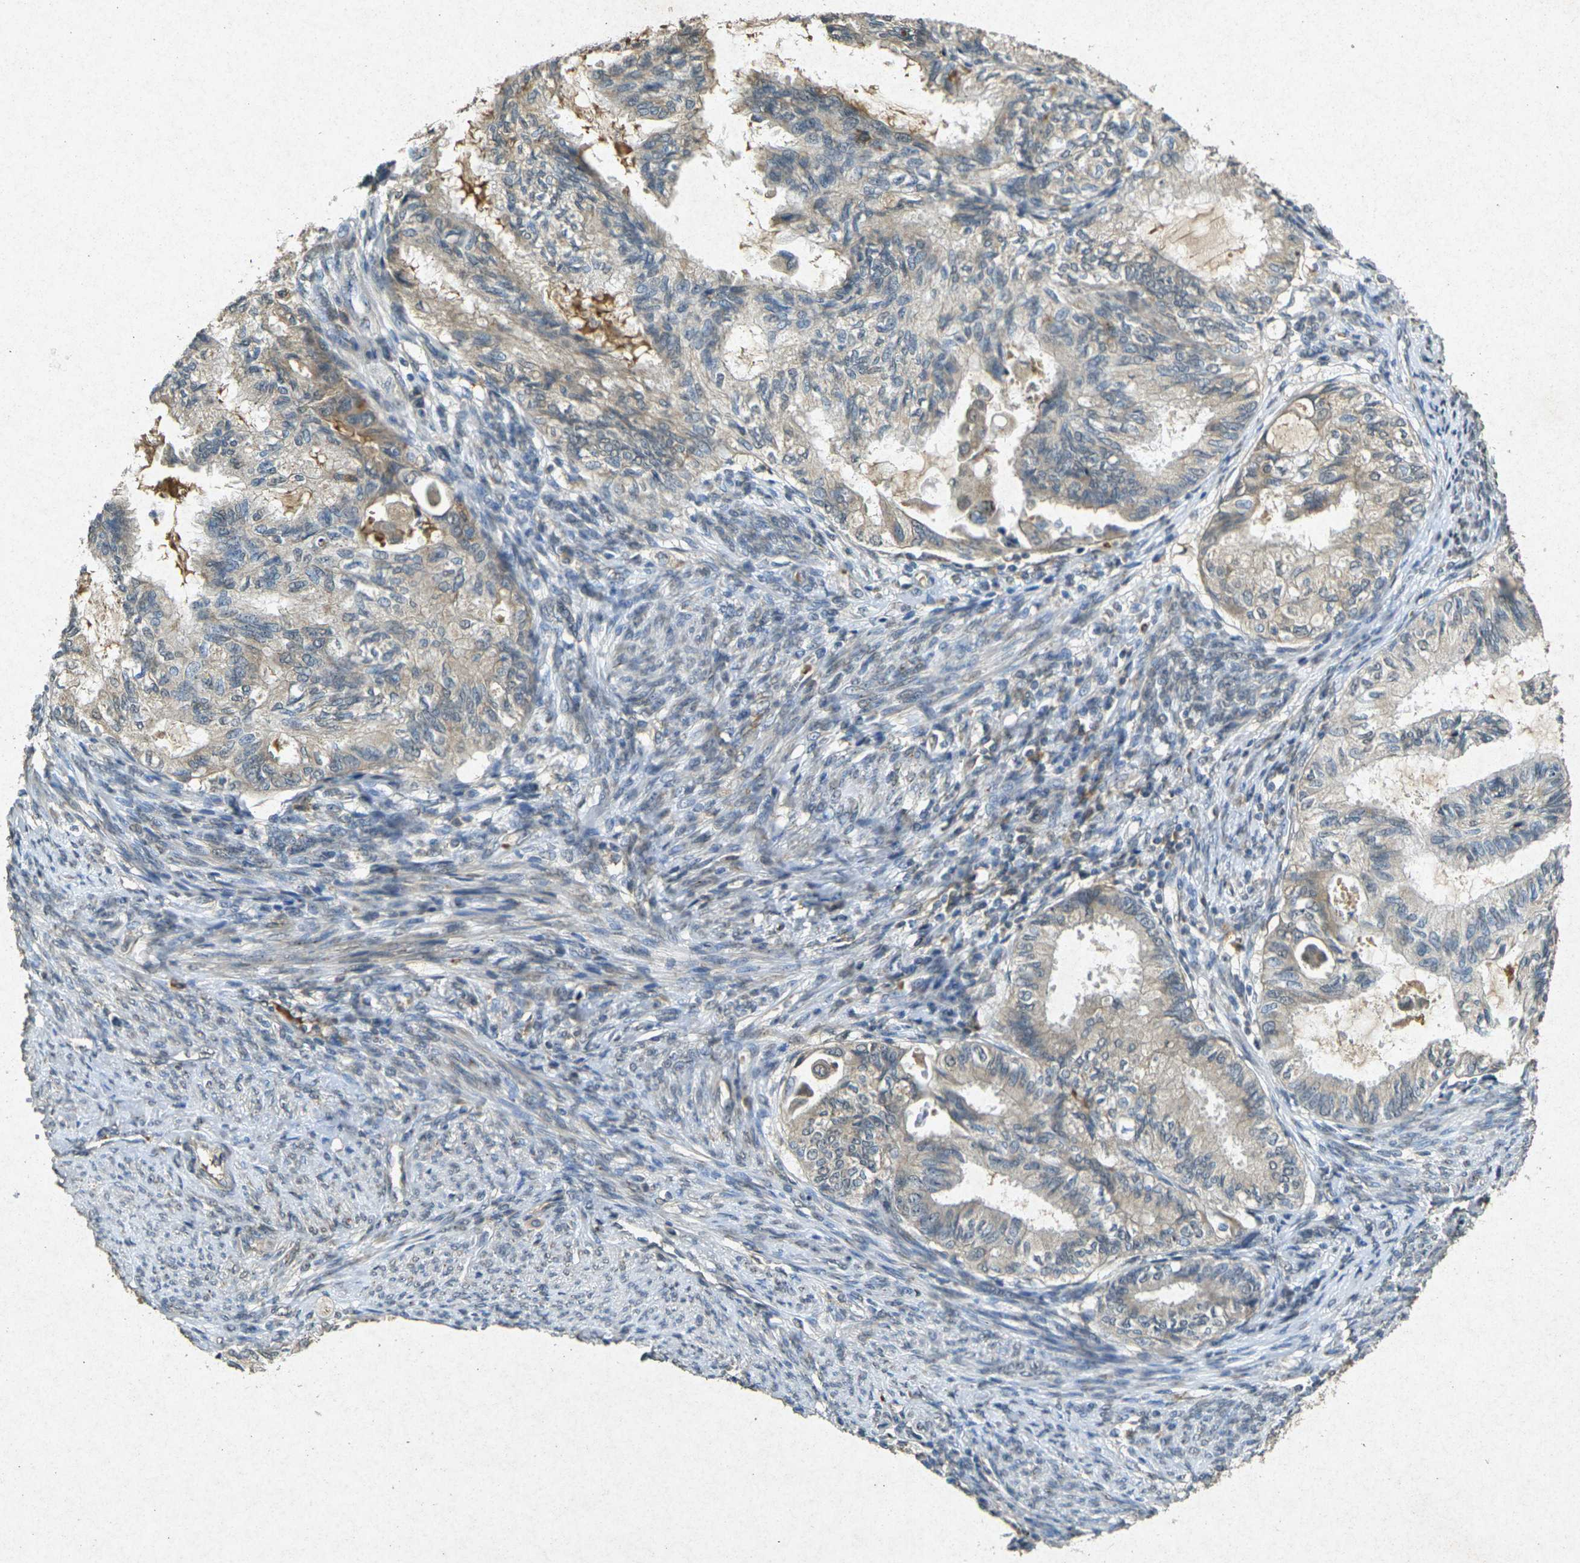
{"staining": {"intensity": "weak", "quantity": ">75%", "location": "cytoplasmic/membranous"}, "tissue": "cervical cancer", "cell_type": "Tumor cells", "image_type": "cancer", "snomed": [{"axis": "morphology", "description": "Normal tissue, NOS"}, {"axis": "morphology", "description": "Adenocarcinoma, NOS"}, {"axis": "topography", "description": "Cervix"}, {"axis": "topography", "description": "Endometrium"}], "caption": "High-power microscopy captured an IHC micrograph of adenocarcinoma (cervical), revealing weak cytoplasmic/membranous positivity in about >75% of tumor cells.", "gene": "RGMA", "patient": {"sex": "female", "age": 86}}